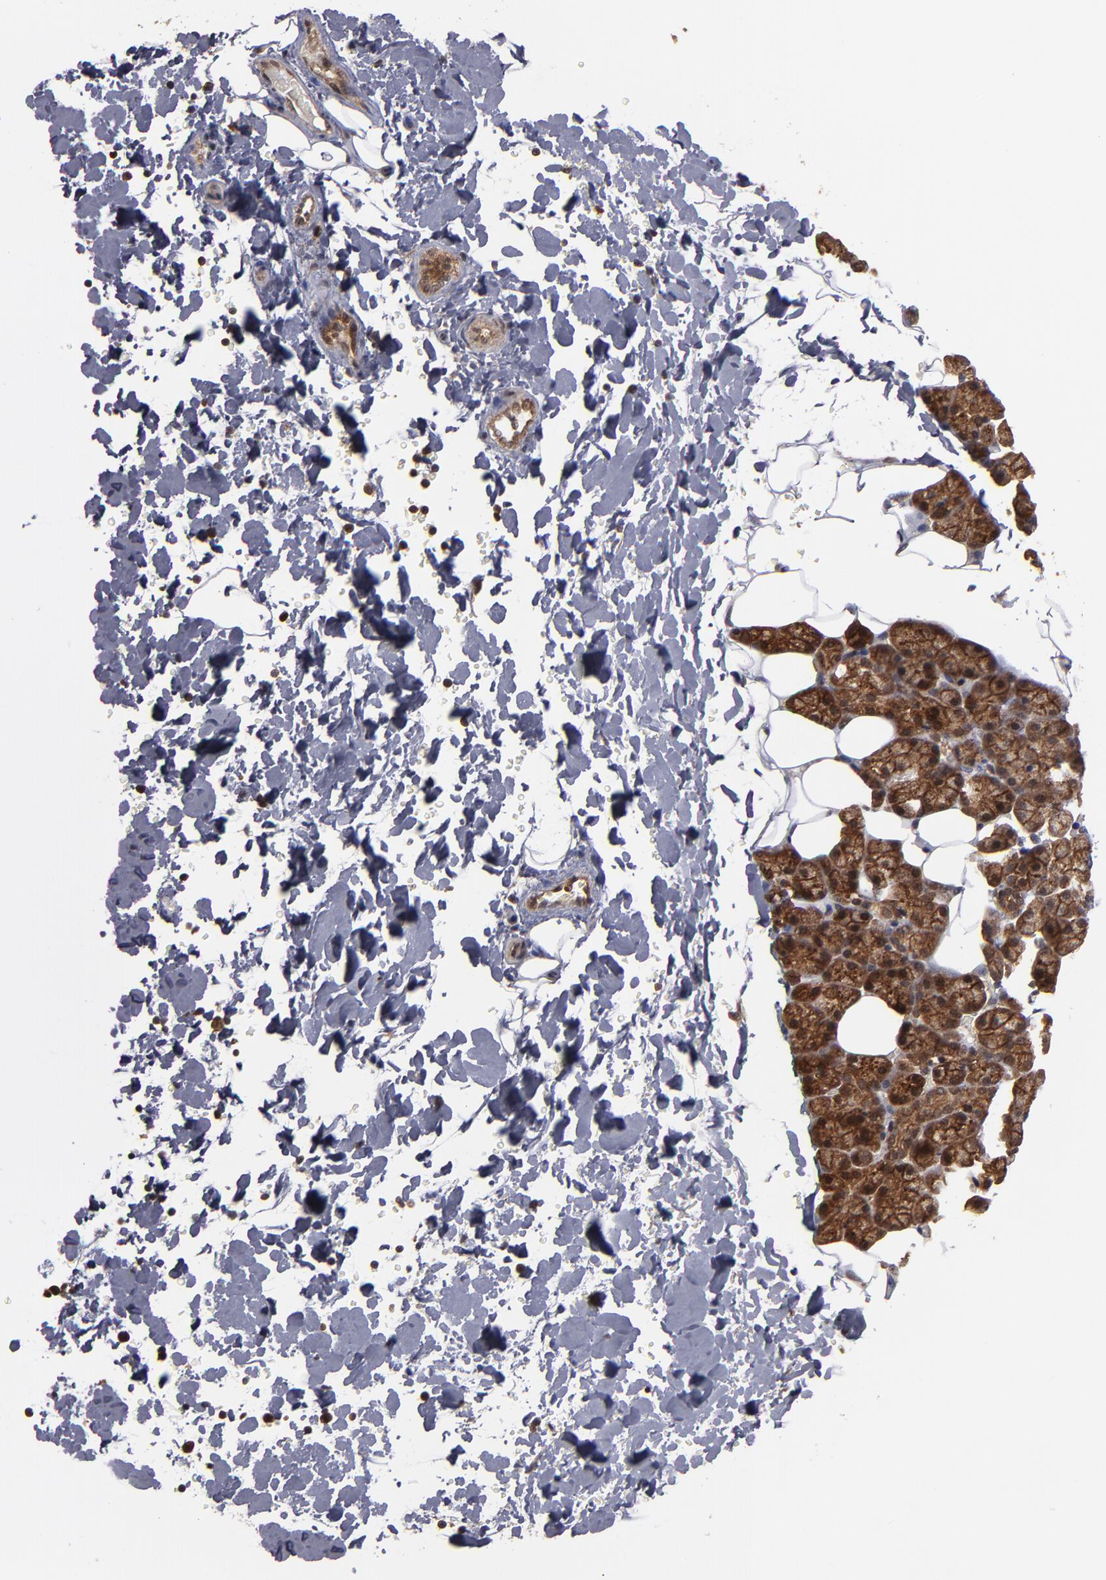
{"staining": {"intensity": "moderate", "quantity": ">75%", "location": "cytoplasmic/membranous,nuclear"}, "tissue": "salivary gland", "cell_type": "Glandular cells", "image_type": "normal", "snomed": [{"axis": "morphology", "description": "Normal tissue, NOS"}, {"axis": "topography", "description": "Lymph node"}, {"axis": "topography", "description": "Salivary gland"}], "caption": "Immunohistochemistry photomicrograph of benign salivary gland stained for a protein (brown), which shows medium levels of moderate cytoplasmic/membranous,nuclear staining in about >75% of glandular cells.", "gene": "RGS6", "patient": {"sex": "male", "age": 8}}